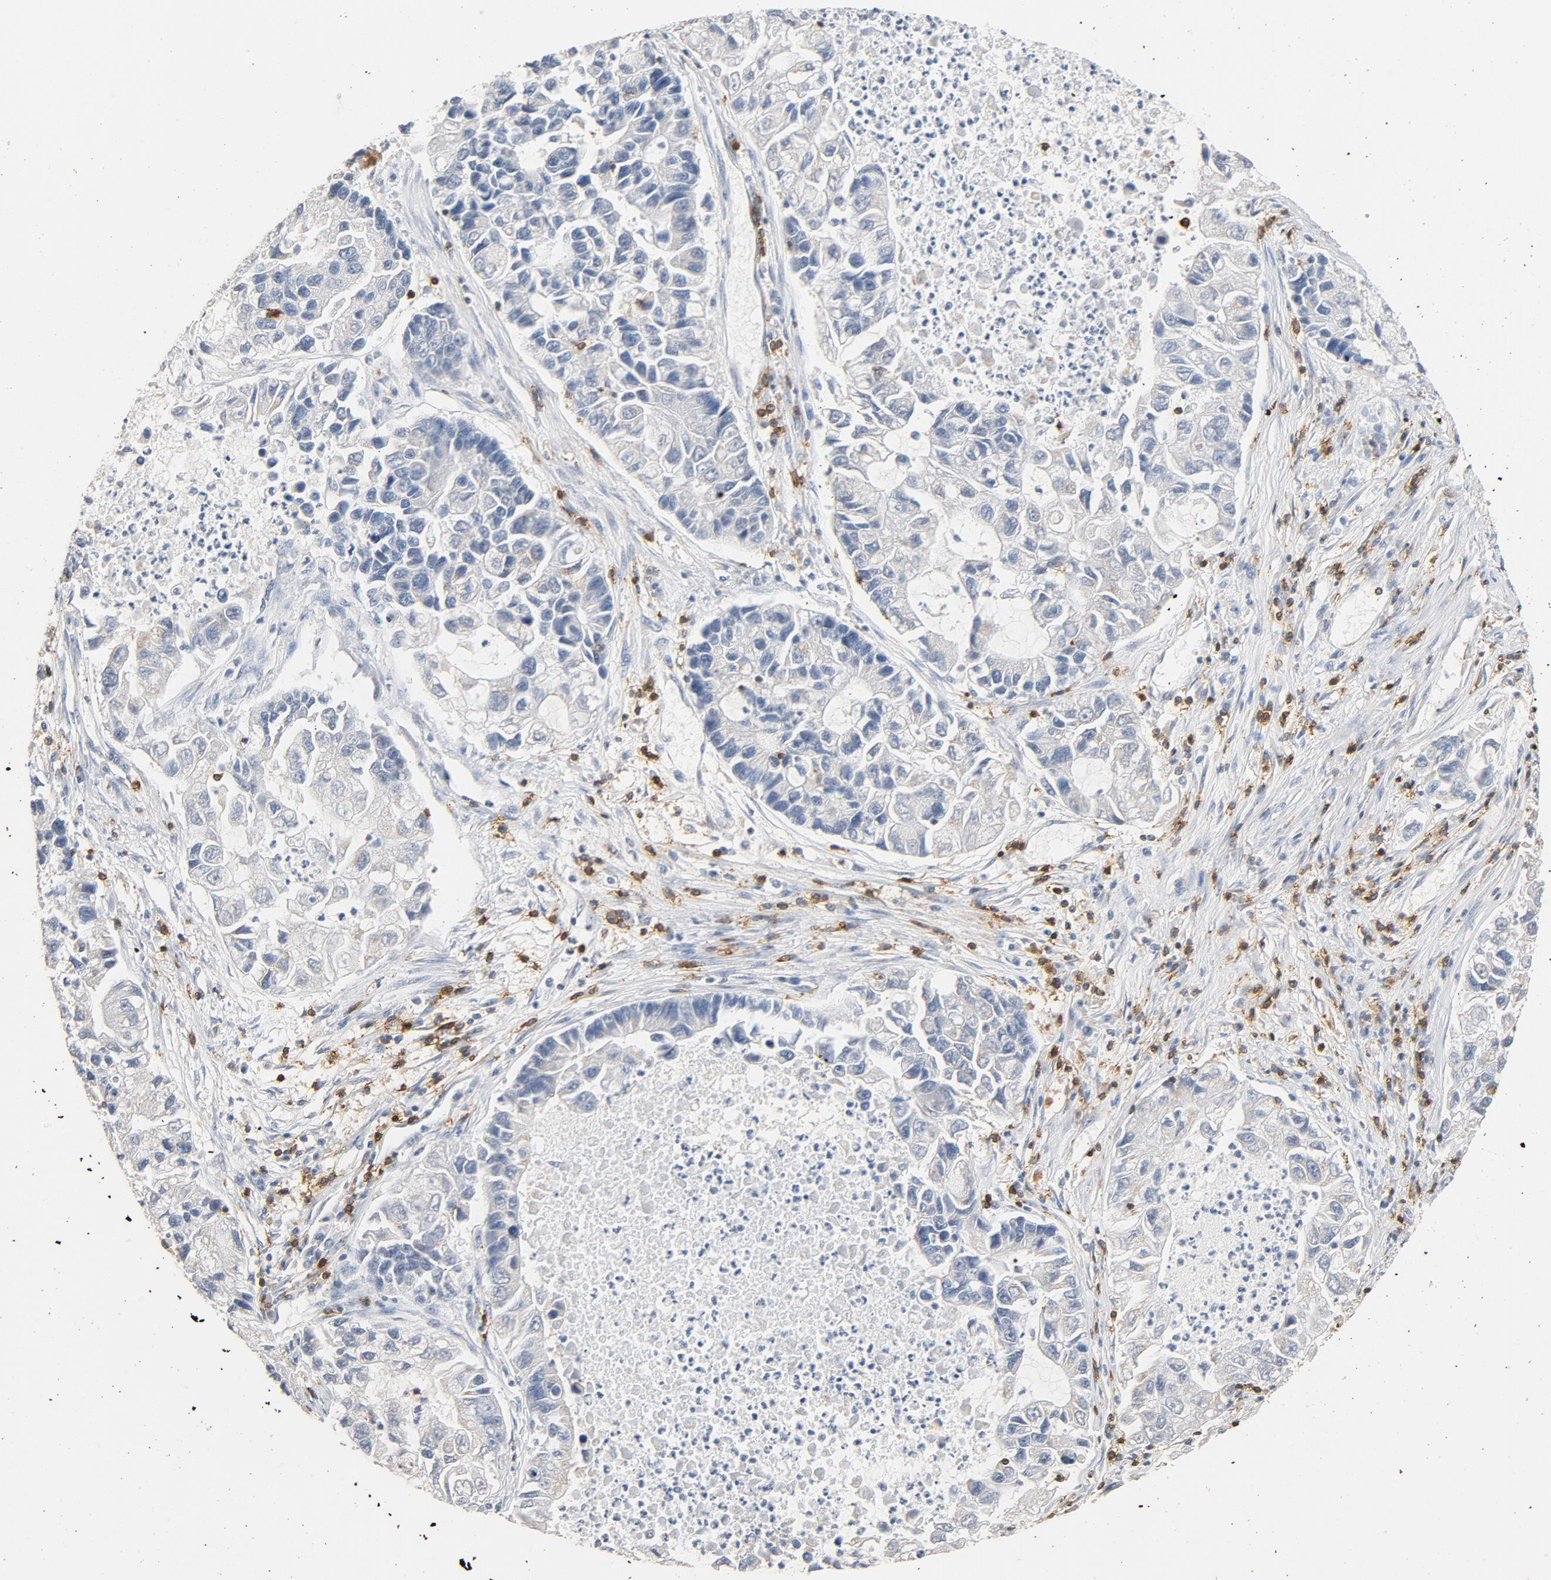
{"staining": {"intensity": "negative", "quantity": "none", "location": "none"}, "tissue": "lung cancer", "cell_type": "Tumor cells", "image_type": "cancer", "snomed": [{"axis": "morphology", "description": "Adenocarcinoma, NOS"}, {"axis": "topography", "description": "Lung"}], "caption": "Immunohistochemistry micrograph of neoplastic tissue: human lung adenocarcinoma stained with DAB (3,3'-diaminobenzidine) shows no significant protein staining in tumor cells. (Brightfield microscopy of DAB IHC at high magnification).", "gene": "CD247", "patient": {"sex": "female", "age": 51}}